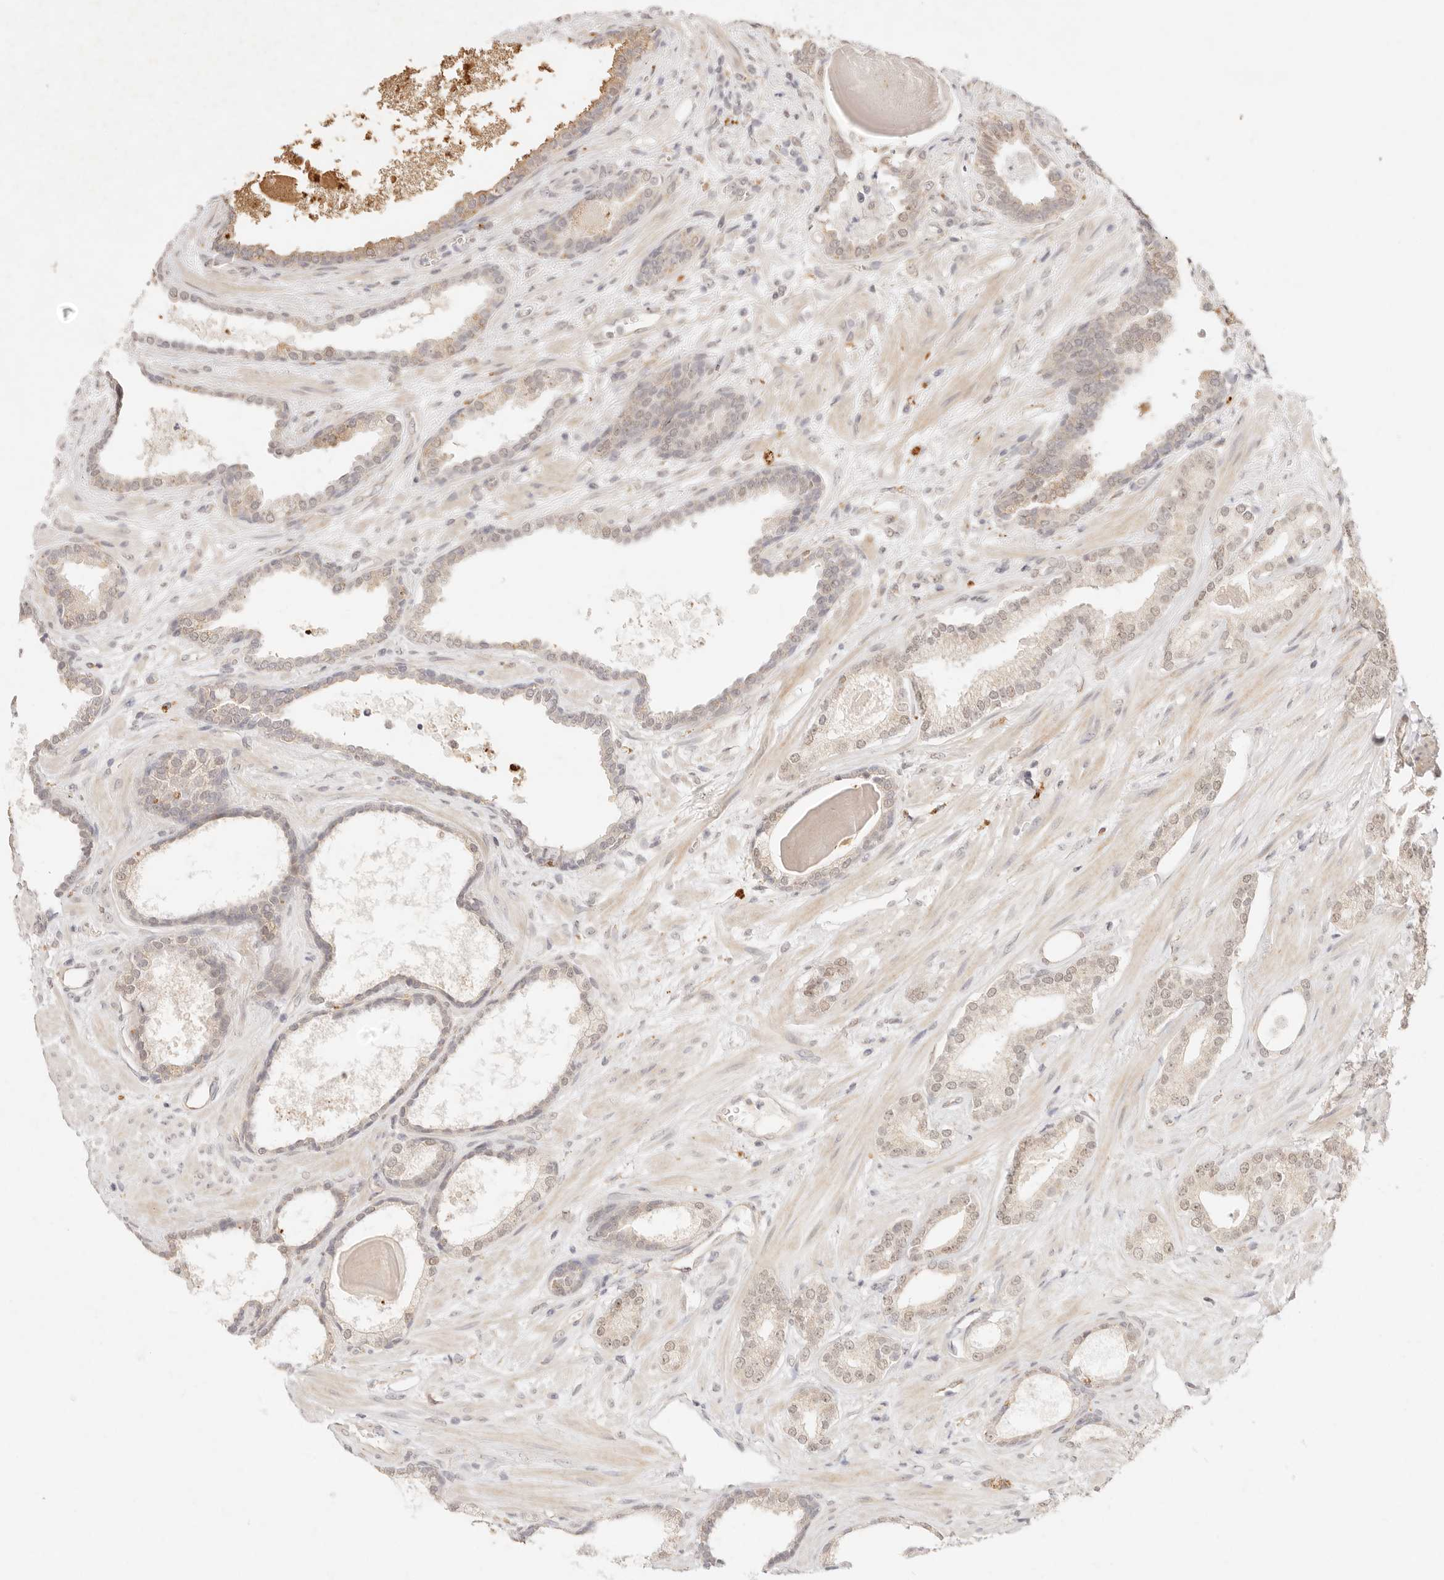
{"staining": {"intensity": "negative", "quantity": "none", "location": "none"}, "tissue": "prostate cancer", "cell_type": "Tumor cells", "image_type": "cancer", "snomed": [{"axis": "morphology", "description": "Adenocarcinoma, Low grade"}, {"axis": "topography", "description": "Prostate"}], "caption": "A photomicrograph of prostate cancer stained for a protein exhibits no brown staining in tumor cells. (Stains: DAB IHC with hematoxylin counter stain, Microscopy: brightfield microscopy at high magnification).", "gene": "GPR156", "patient": {"sex": "male", "age": 70}}